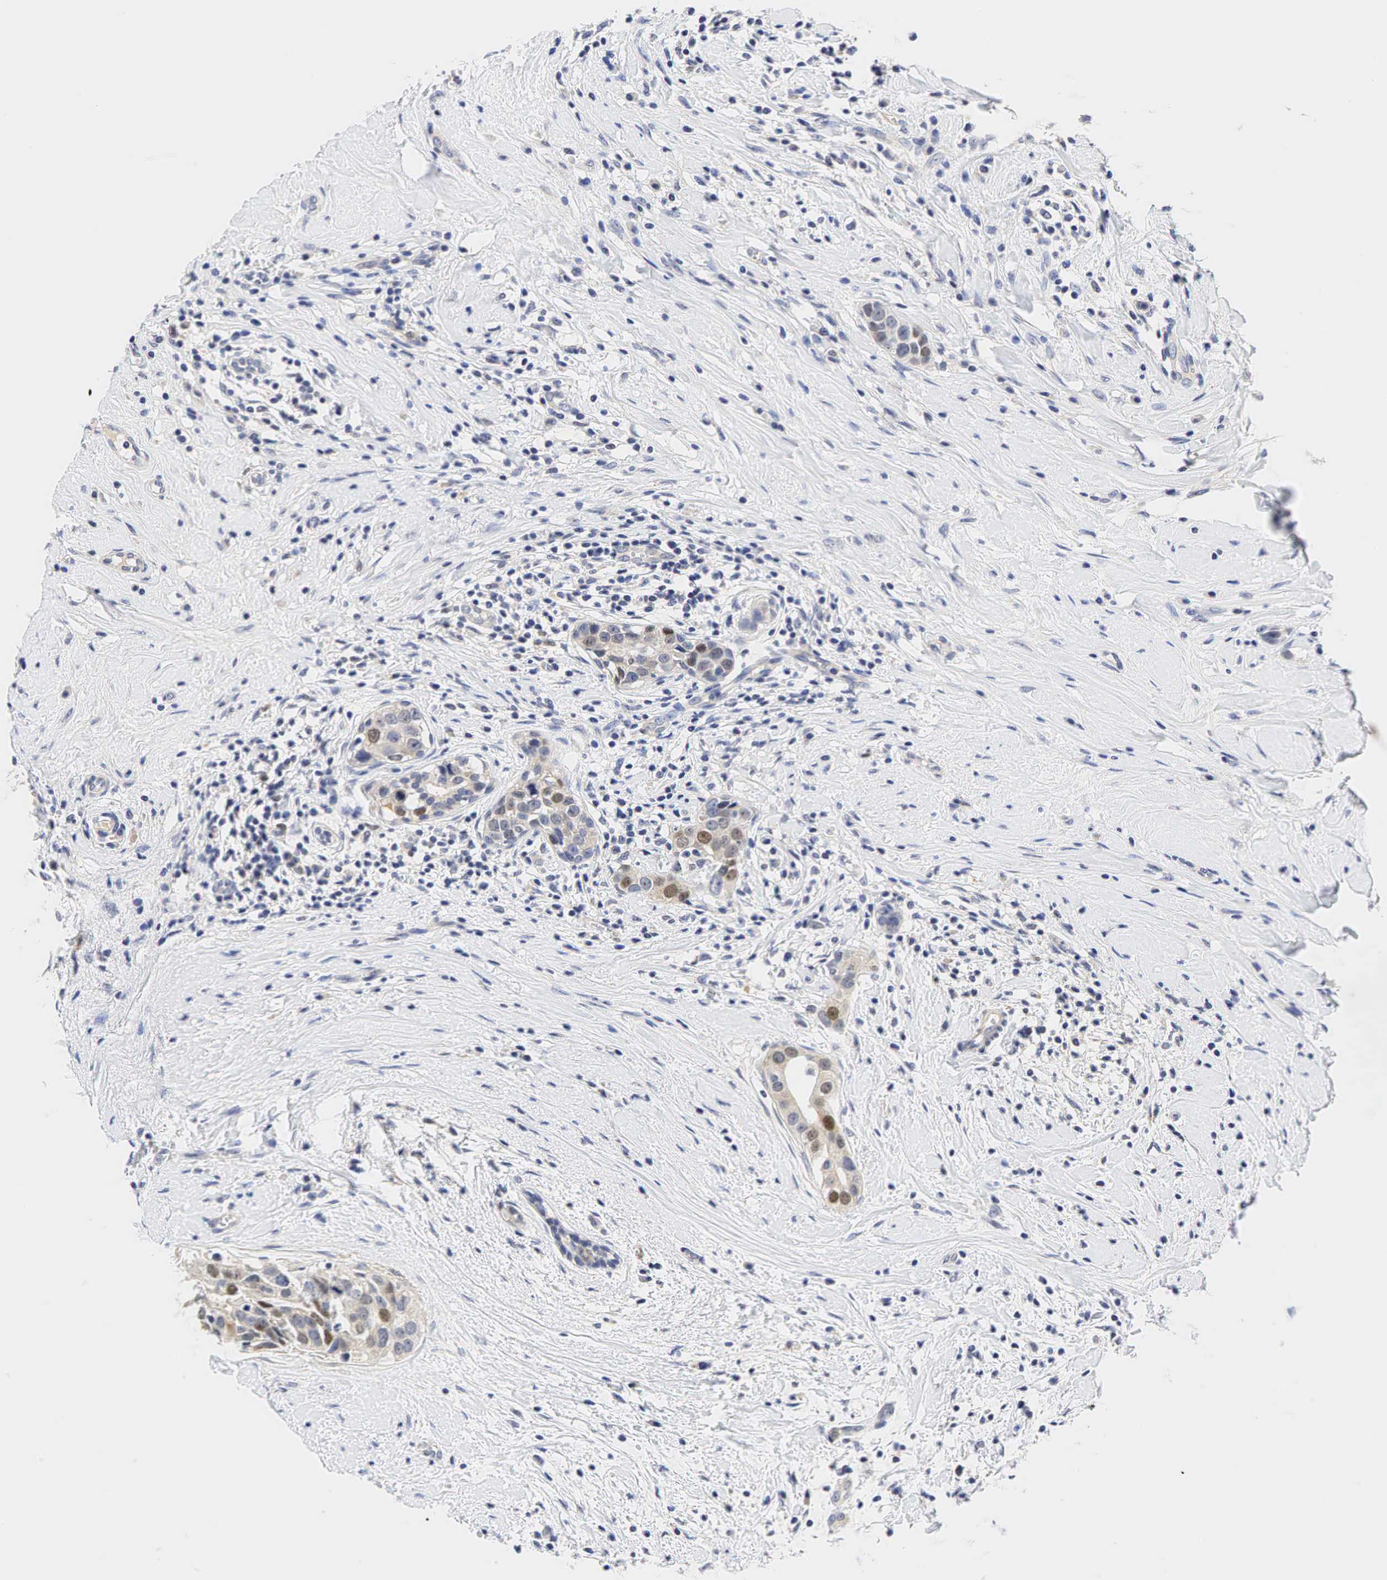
{"staining": {"intensity": "moderate", "quantity": "<25%", "location": "nuclear"}, "tissue": "breast cancer", "cell_type": "Tumor cells", "image_type": "cancer", "snomed": [{"axis": "morphology", "description": "Duct carcinoma"}, {"axis": "topography", "description": "Breast"}], "caption": "A photomicrograph of breast intraductal carcinoma stained for a protein shows moderate nuclear brown staining in tumor cells.", "gene": "CCND1", "patient": {"sex": "female", "age": 55}}